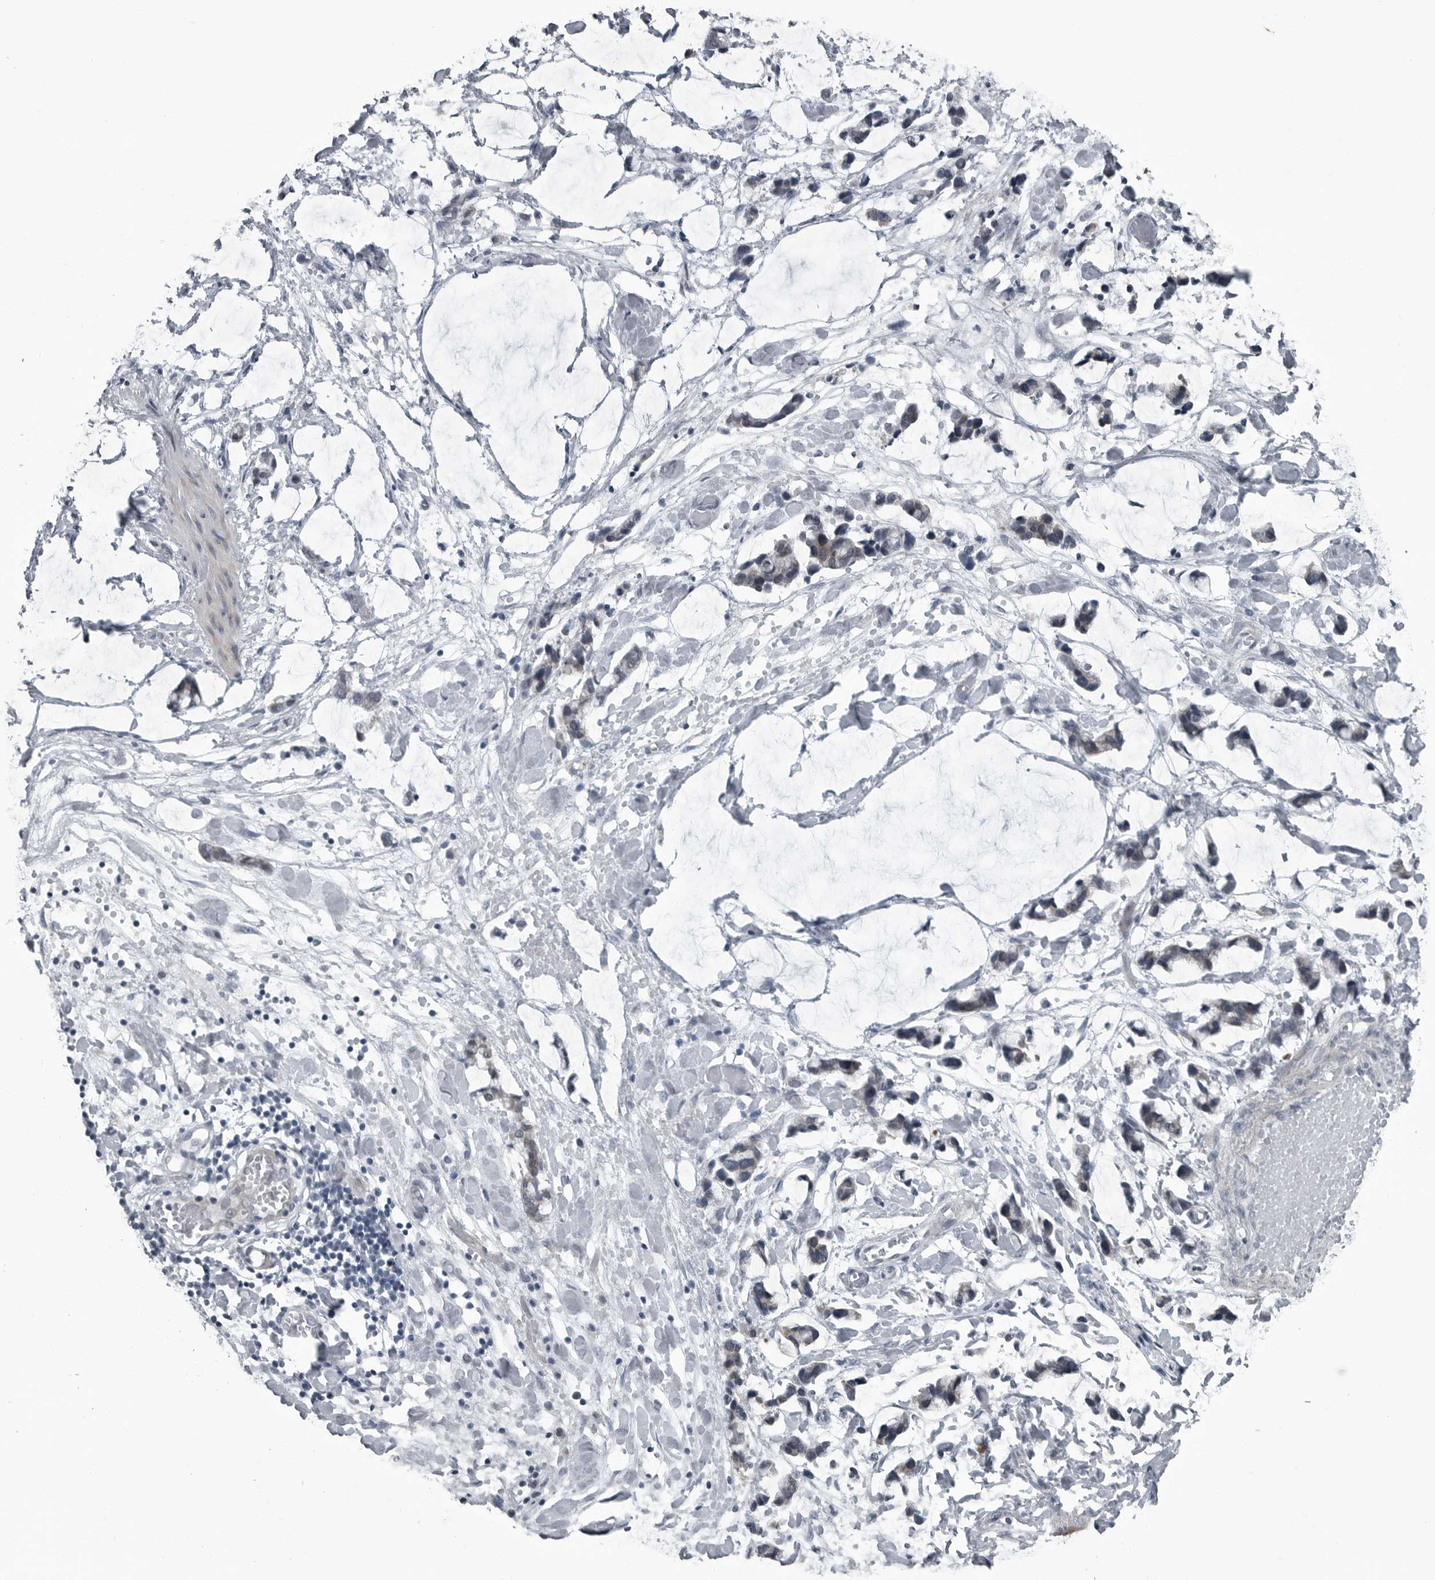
{"staining": {"intensity": "negative", "quantity": "none", "location": "none"}, "tissue": "adipose tissue", "cell_type": "Adipocytes", "image_type": "normal", "snomed": [{"axis": "morphology", "description": "Normal tissue, NOS"}, {"axis": "morphology", "description": "Adenocarcinoma, NOS"}, {"axis": "topography", "description": "Colon"}, {"axis": "topography", "description": "Peripheral nerve tissue"}], "caption": "IHC image of benign adipose tissue stained for a protein (brown), which reveals no positivity in adipocytes.", "gene": "DNAAF11", "patient": {"sex": "male", "age": 14}}